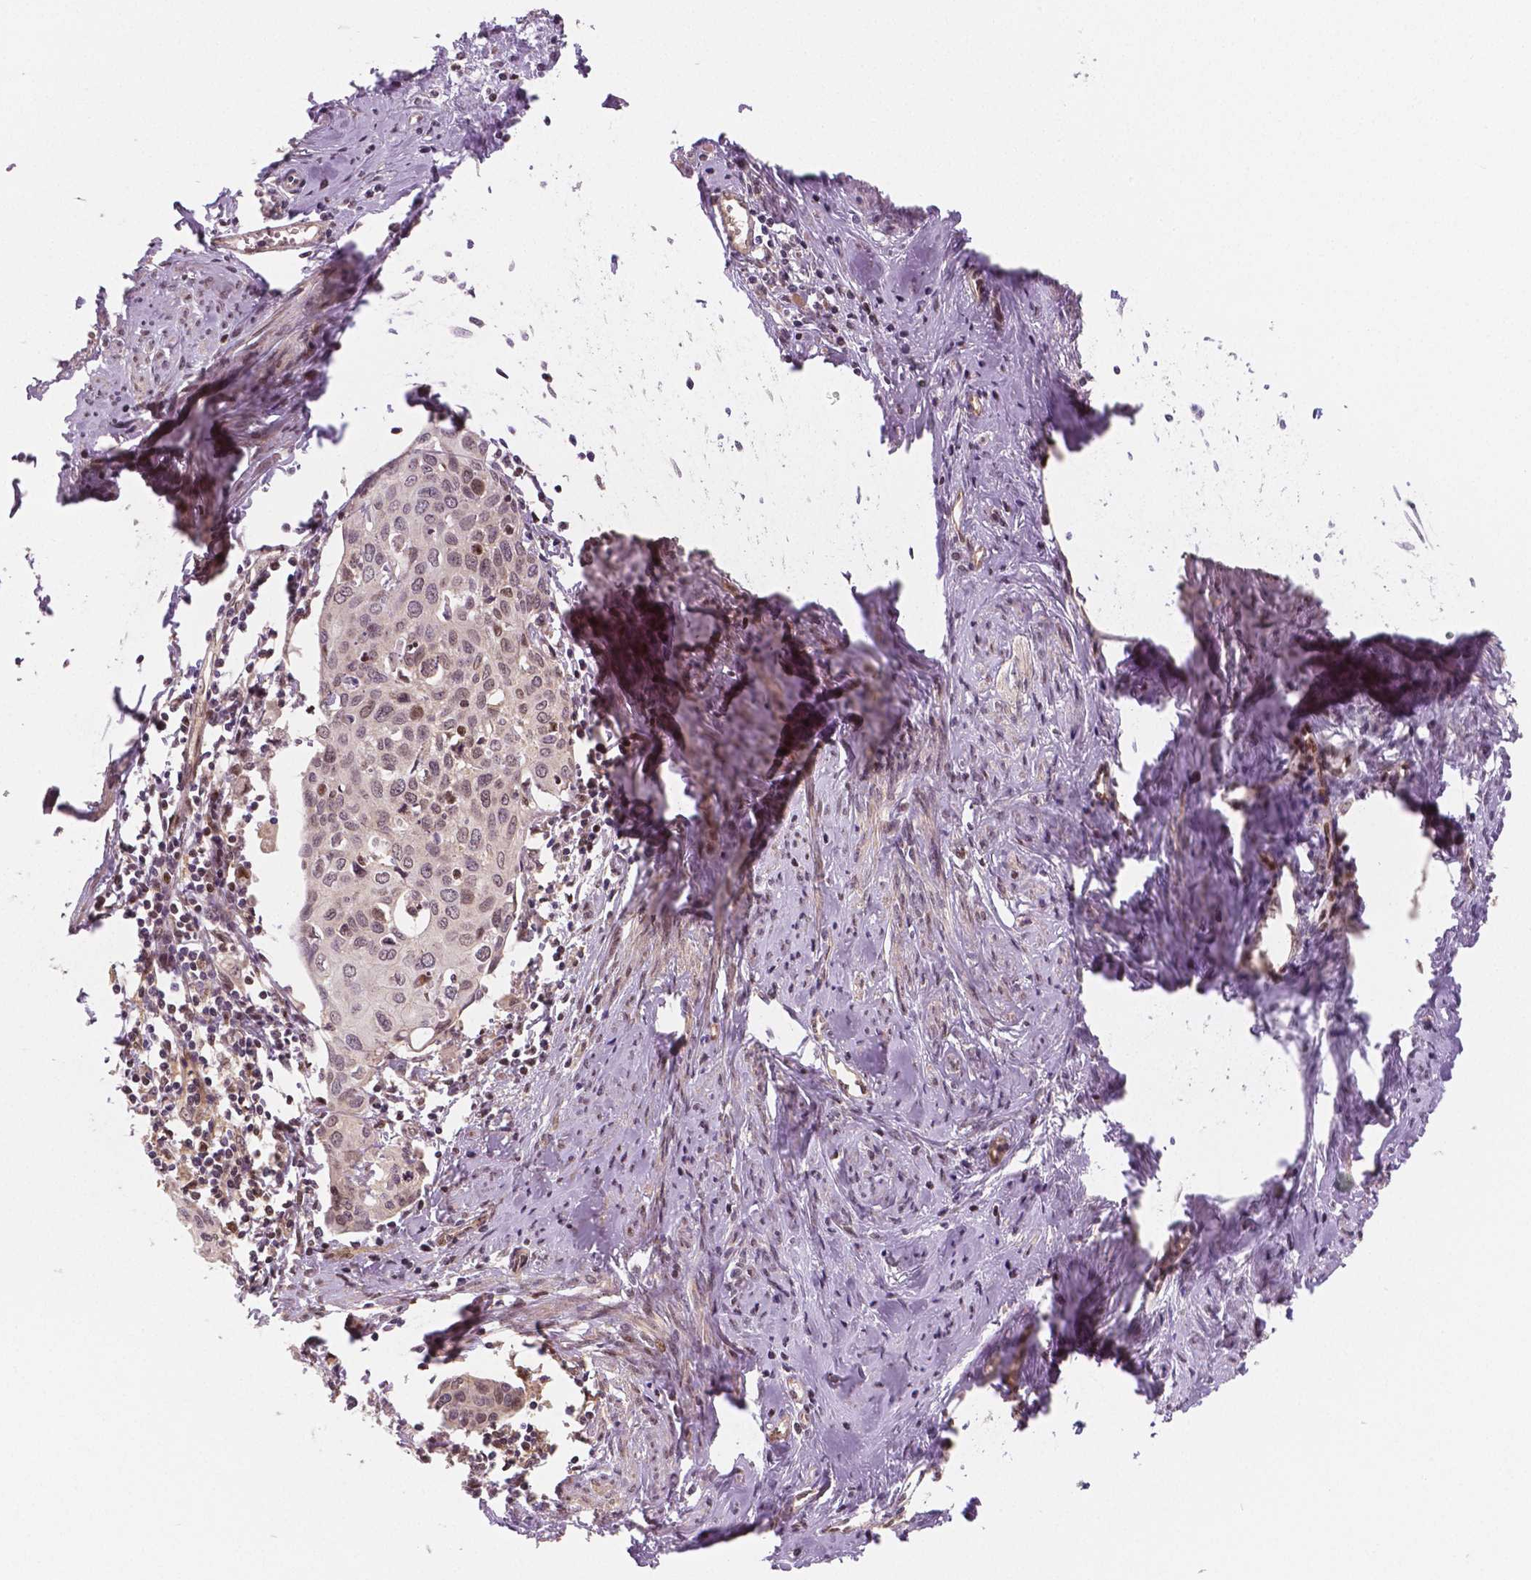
{"staining": {"intensity": "weak", "quantity": ">75%", "location": "nuclear"}, "tissue": "cervical cancer", "cell_type": "Tumor cells", "image_type": "cancer", "snomed": [{"axis": "morphology", "description": "Squamous cell carcinoma, NOS"}, {"axis": "topography", "description": "Cervix"}], "caption": "Immunohistochemistry of squamous cell carcinoma (cervical) demonstrates low levels of weak nuclear positivity in about >75% of tumor cells.", "gene": "STAT3", "patient": {"sex": "female", "age": 62}}